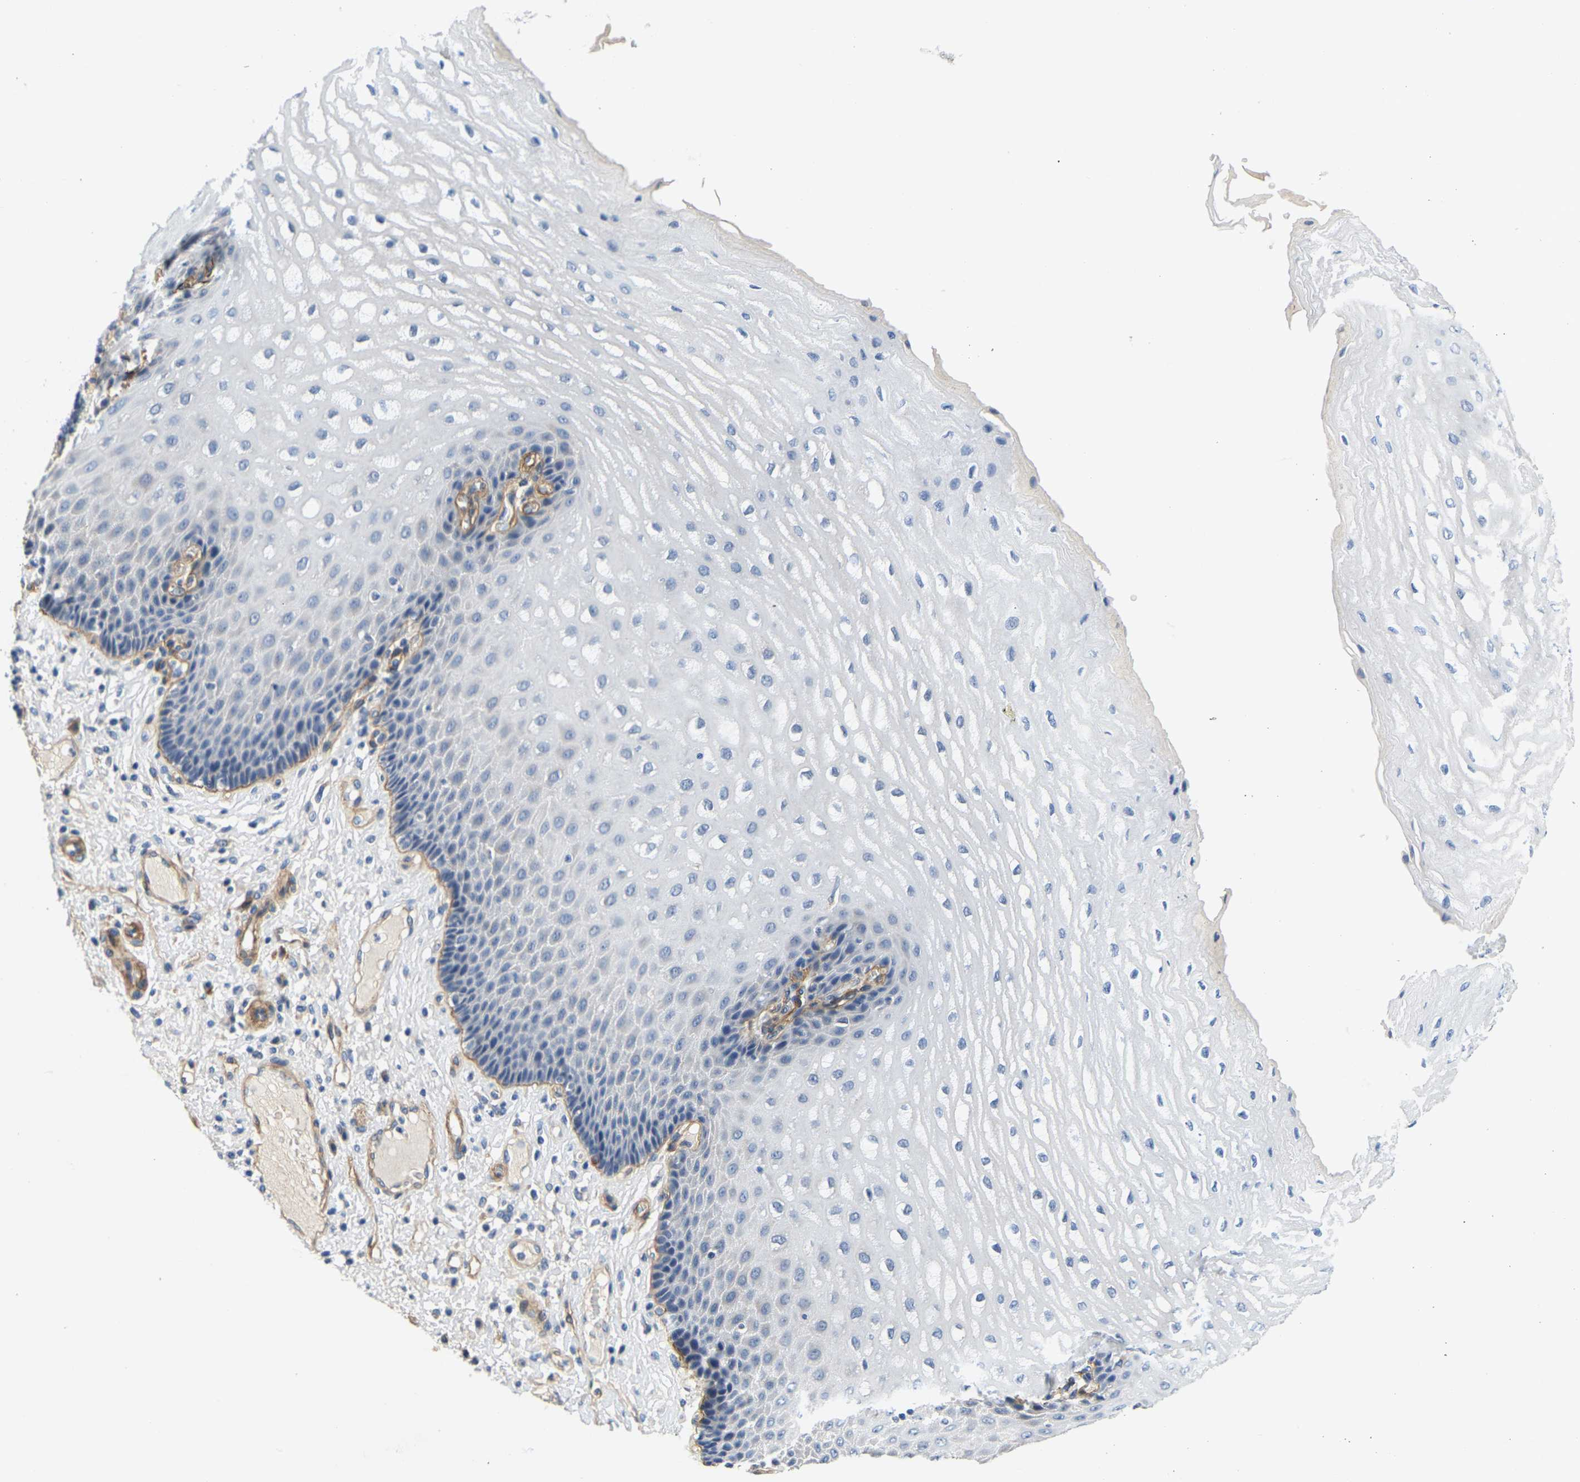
{"staining": {"intensity": "negative", "quantity": "none", "location": "none"}, "tissue": "esophagus", "cell_type": "Squamous epithelial cells", "image_type": "normal", "snomed": [{"axis": "morphology", "description": "Normal tissue, NOS"}, {"axis": "topography", "description": "Esophagus"}], "caption": "An immunohistochemistry photomicrograph of benign esophagus is shown. There is no staining in squamous epithelial cells of esophagus.", "gene": "LIAS", "patient": {"sex": "male", "age": 54}}